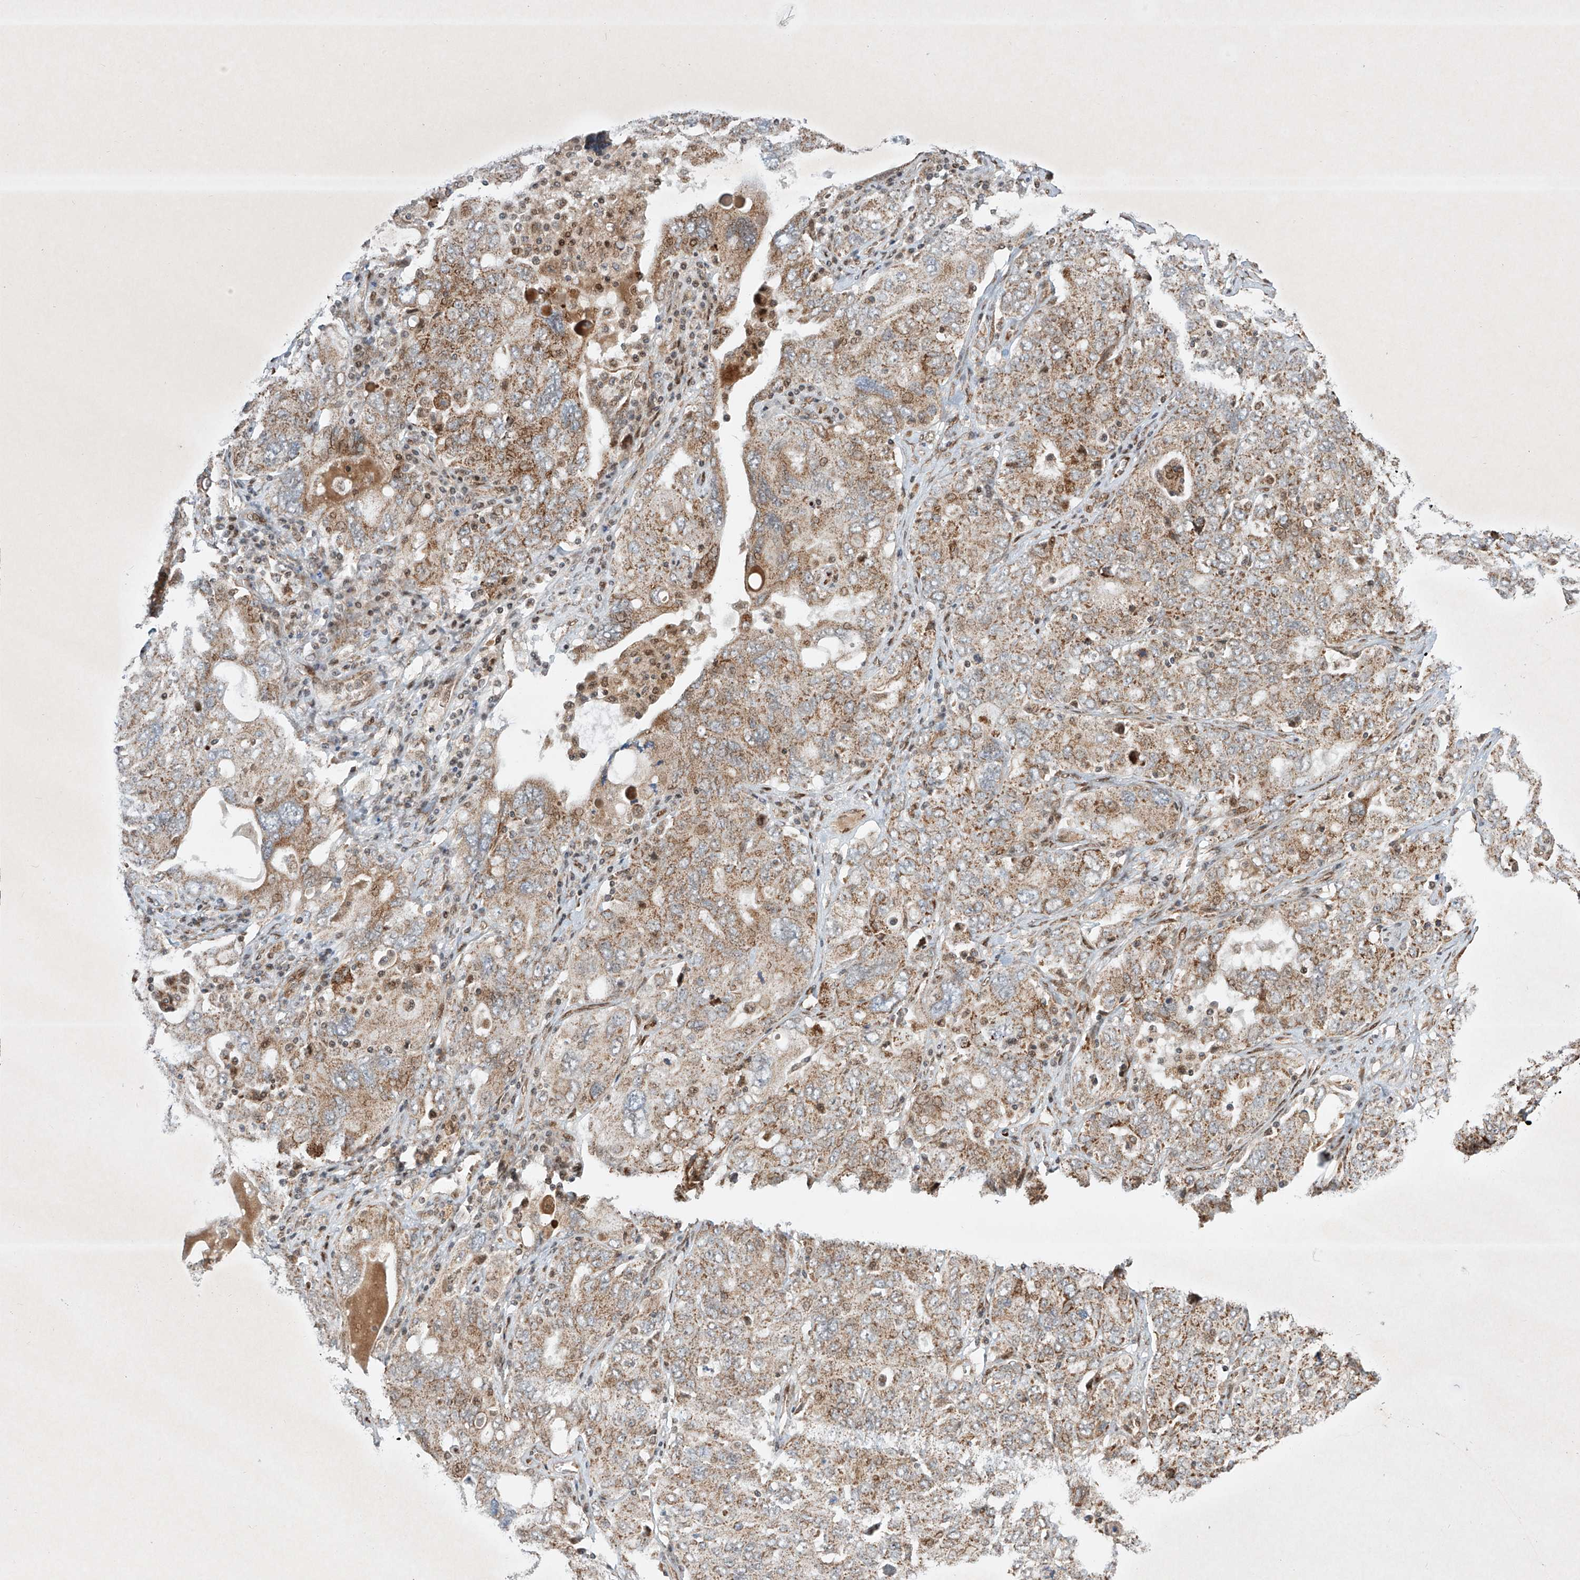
{"staining": {"intensity": "weak", "quantity": ">75%", "location": "cytoplasmic/membranous"}, "tissue": "ovarian cancer", "cell_type": "Tumor cells", "image_type": "cancer", "snomed": [{"axis": "morphology", "description": "Carcinoma, endometroid"}, {"axis": "topography", "description": "Ovary"}], "caption": "The photomicrograph demonstrates a brown stain indicating the presence of a protein in the cytoplasmic/membranous of tumor cells in ovarian cancer (endometroid carcinoma).", "gene": "EPG5", "patient": {"sex": "female", "age": 62}}